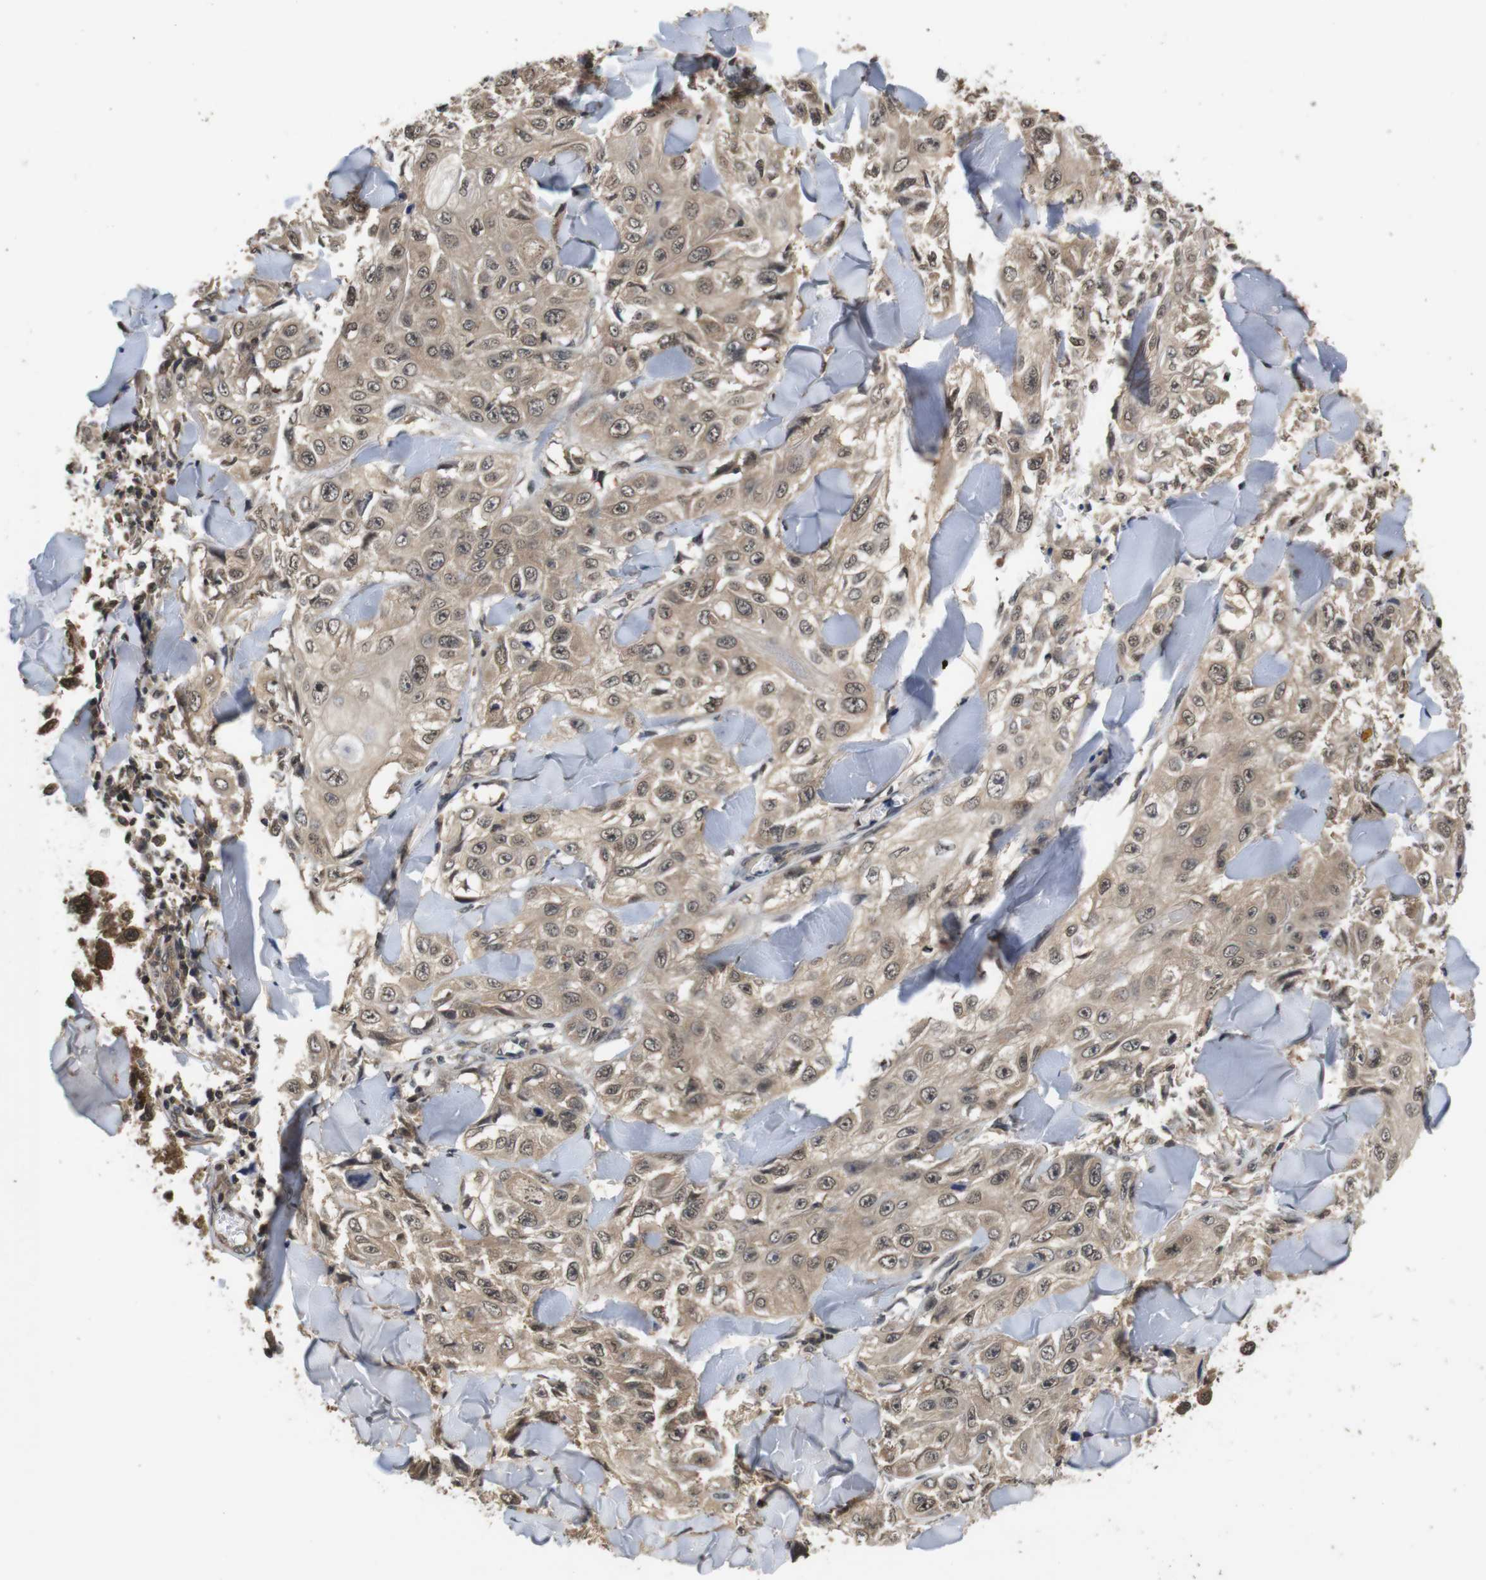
{"staining": {"intensity": "weak", "quantity": ">75%", "location": "cytoplasmic/membranous,nuclear"}, "tissue": "skin cancer", "cell_type": "Tumor cells", "image_type": "cancer", "snomed": [{"axis": "morphology", "description": "Squamous cell carcinoma, NOS"}, {"axis": "topography", "description": "Skin"}], "caption": "Approximately >75% of tumor cells in skin squamous cell carcinoma demonstrate weak cytoplasmic/membranous and nuclear protein expression as visualized by brown immunohistochemical staining.", "gene": "FADD", "patient": {"sex": "male", "age": 86}}